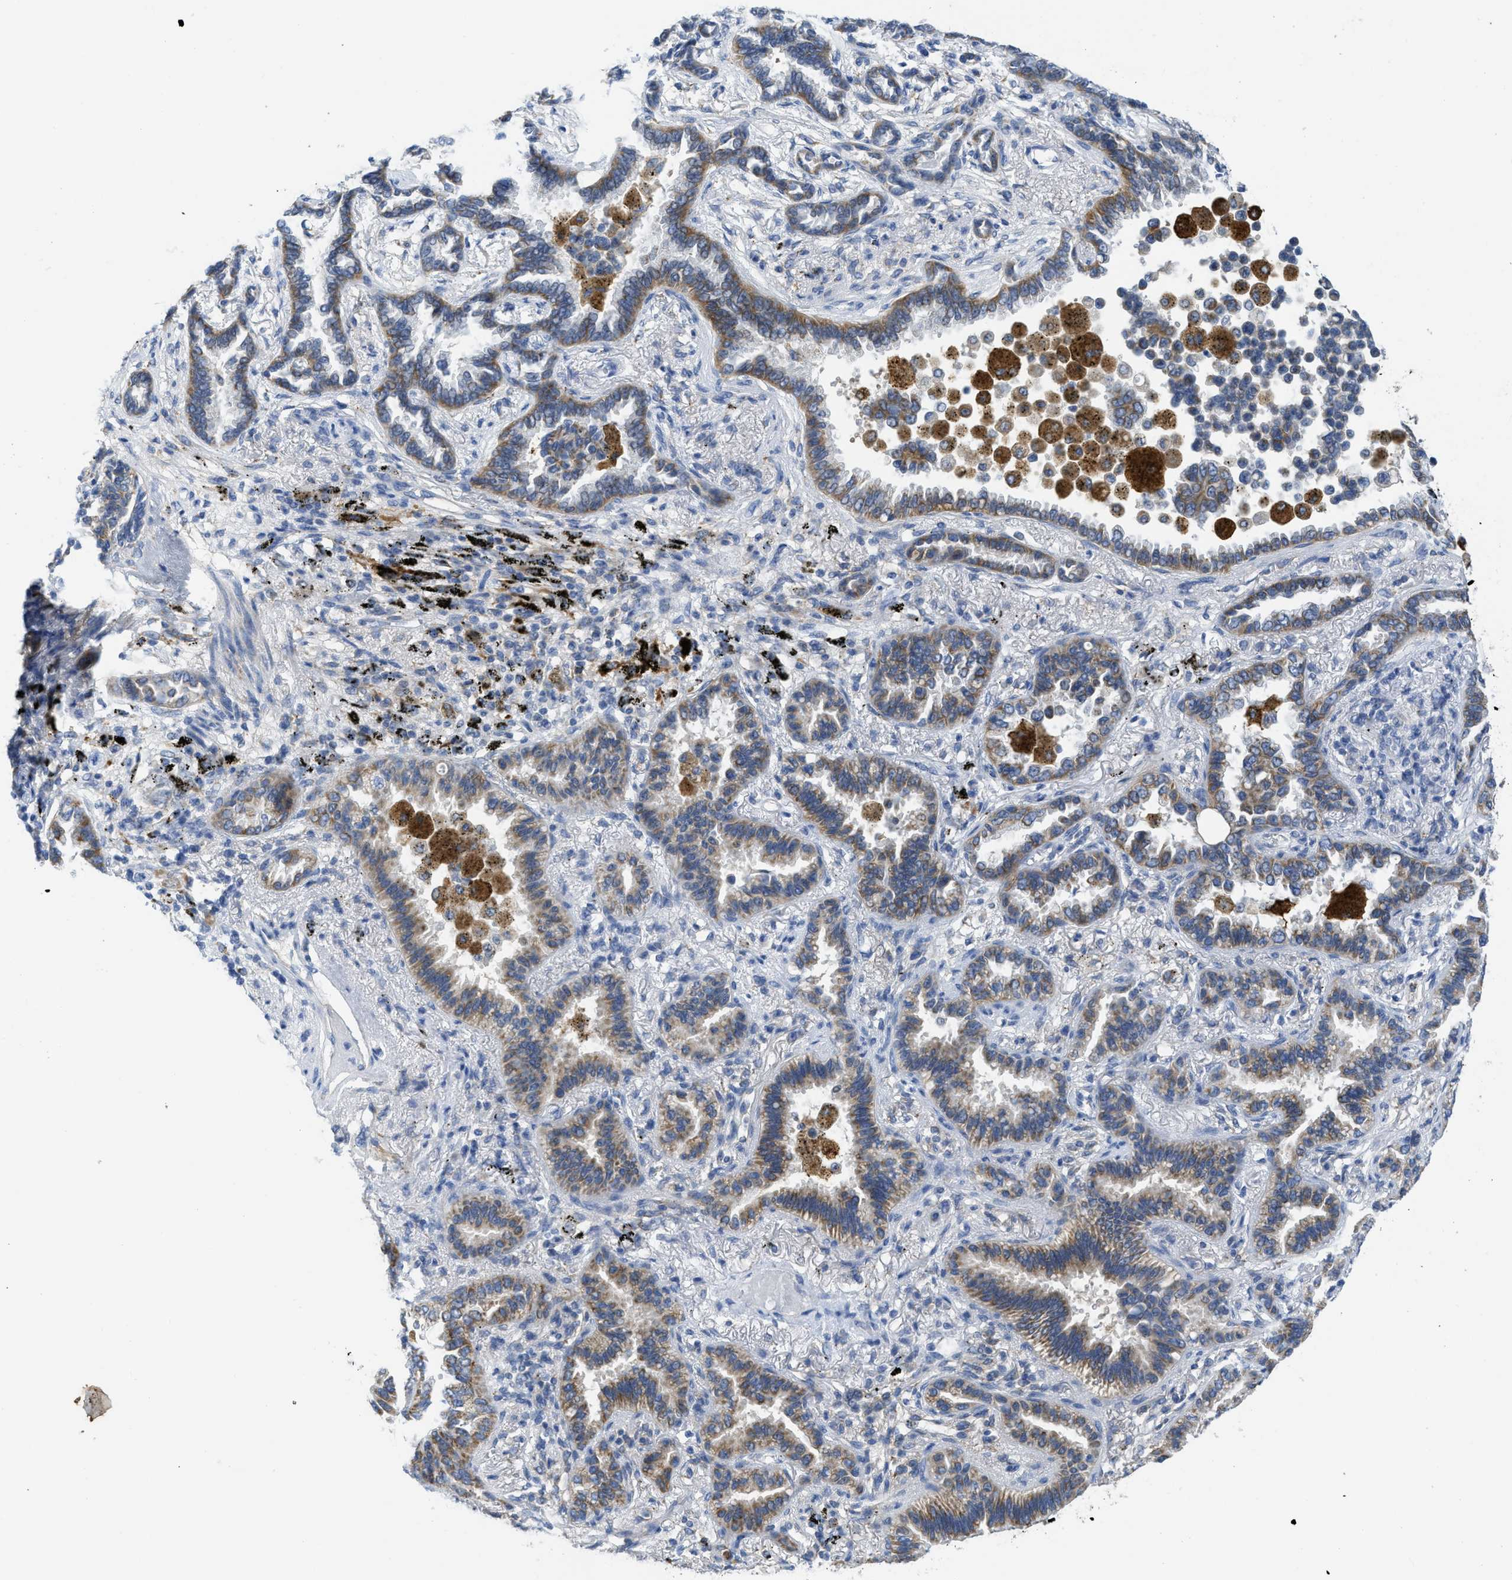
{"staining": {"intensity": "moderate", "quantity": ">75%", "location": "cytoplasmic/membranous"}, "tissue": "lung cancer", "cell_type": "Tumor cells", "image_type": "cancer", "snomed": [{"axis": "morphology", "description": "Normal tissue, NOS"}, {"axis": "morphology", "description": "Adenocarcinoma, NOS"}, {"axis": "topography", "description": "Lung"}], "caption": "Adenocarcinoma (lung) tissue exhibits moderate cytoplasmic/membranous expression in about >75% of tumor cells, visualized by immunohistochemistry.", "gene": "GATD3", "patient": {"sex": "male", "age": 59}}